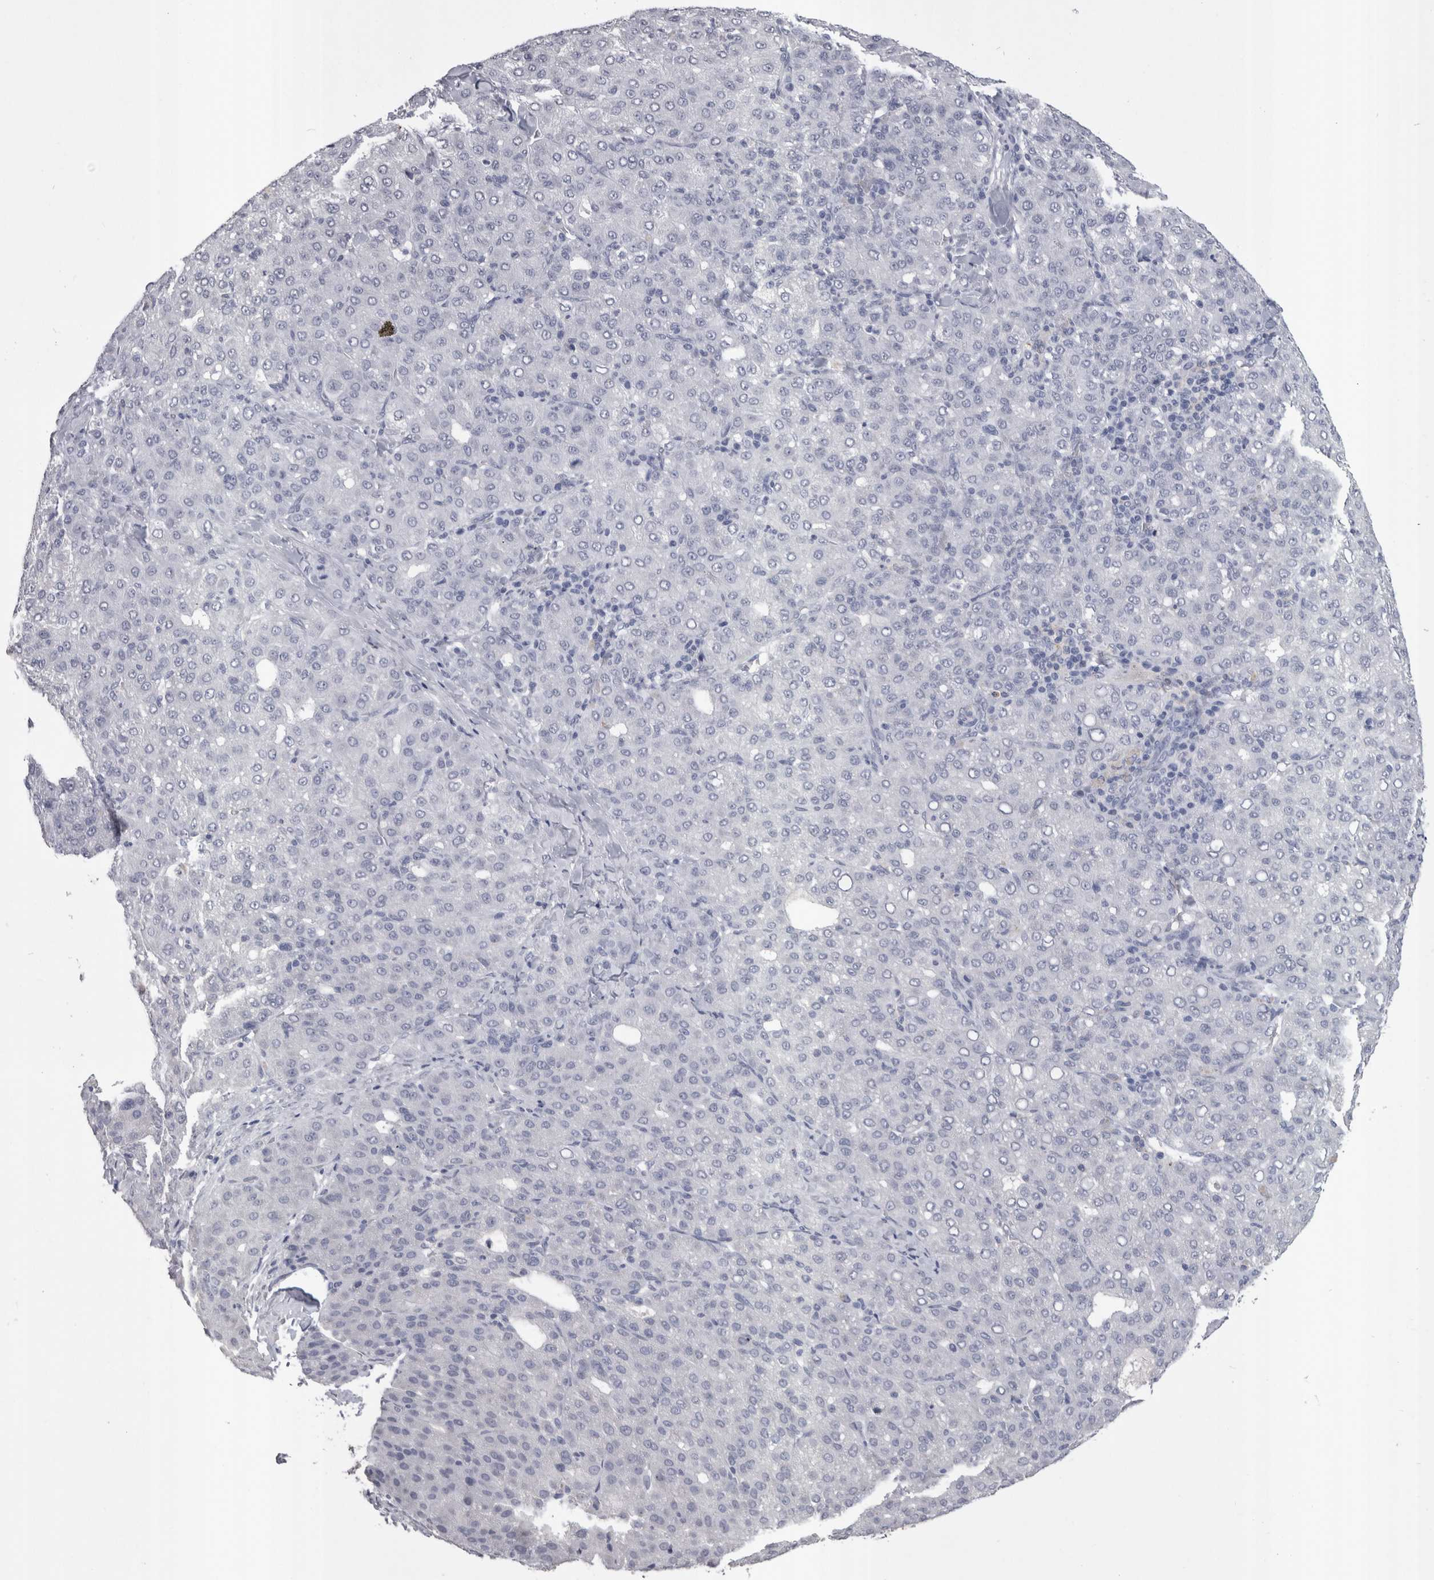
{"staining": {"intensity": "negative", "quantity": "none", "location": "none"}, "tissue": "liver cancer", "cell_type": "Tumor cells", "image_type": "cancer", "snomed": [{"axis": "morphology", "description": "Carcinoma, Hepatocellular, NOS"}, {"axis": "topography", "description": "Liver"}], "caption": "This is a histopathology image of immunohistochemistry (IHC) staining of hepatocellular carcinoma (liver), which shows no staining in tumor cells. The staining is performed using DAB brown chromogen with nuclei counter-stained in using hematoxylin.", "gene": "PAX5", "patient": {"sex": "male", "age": 65}}